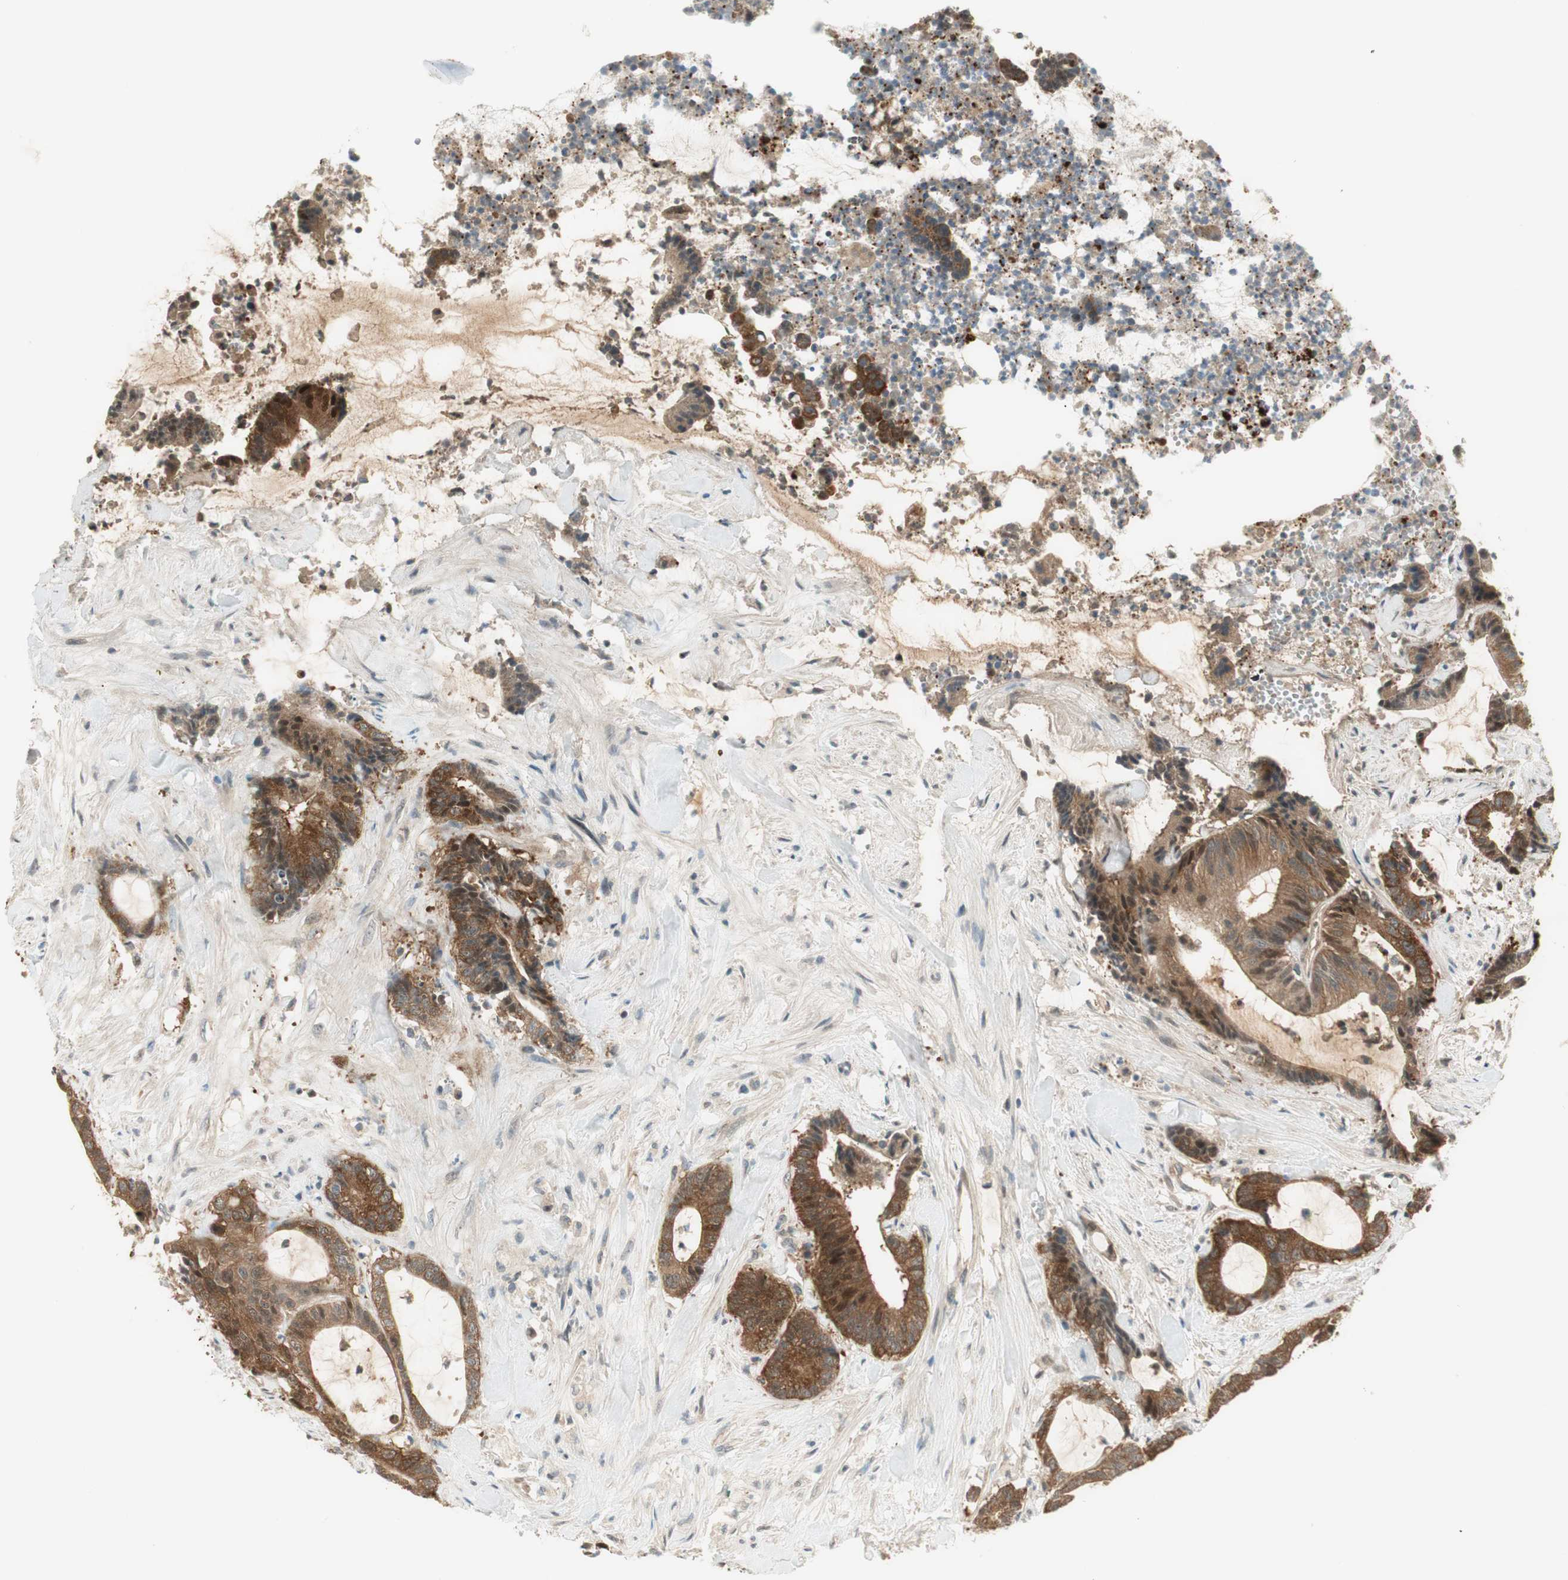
{"staining": {"intensity": "moderate", "quantity": "25%-75%", "location": "cytoplasmic/membranous,nuclear"}, "tissue": "colorectal cancer", "cell_type": "Tumor cells", "image_type": "cancer", "snomed": [{"axis": "morphology", "description": "Adenocarcinoma, NOS"}, {"axis": "topography", "description": "Colon"}], "caption": "Immunohistochemistry of human colorectal adenocarcinoma exhibits medium levels of moderate cytoplasmic/membranous and nuclear expression in approximately 25%-75% of tumor cells.", "gene": "IPO5", "patient": {"sex": "female", "age": 84}}